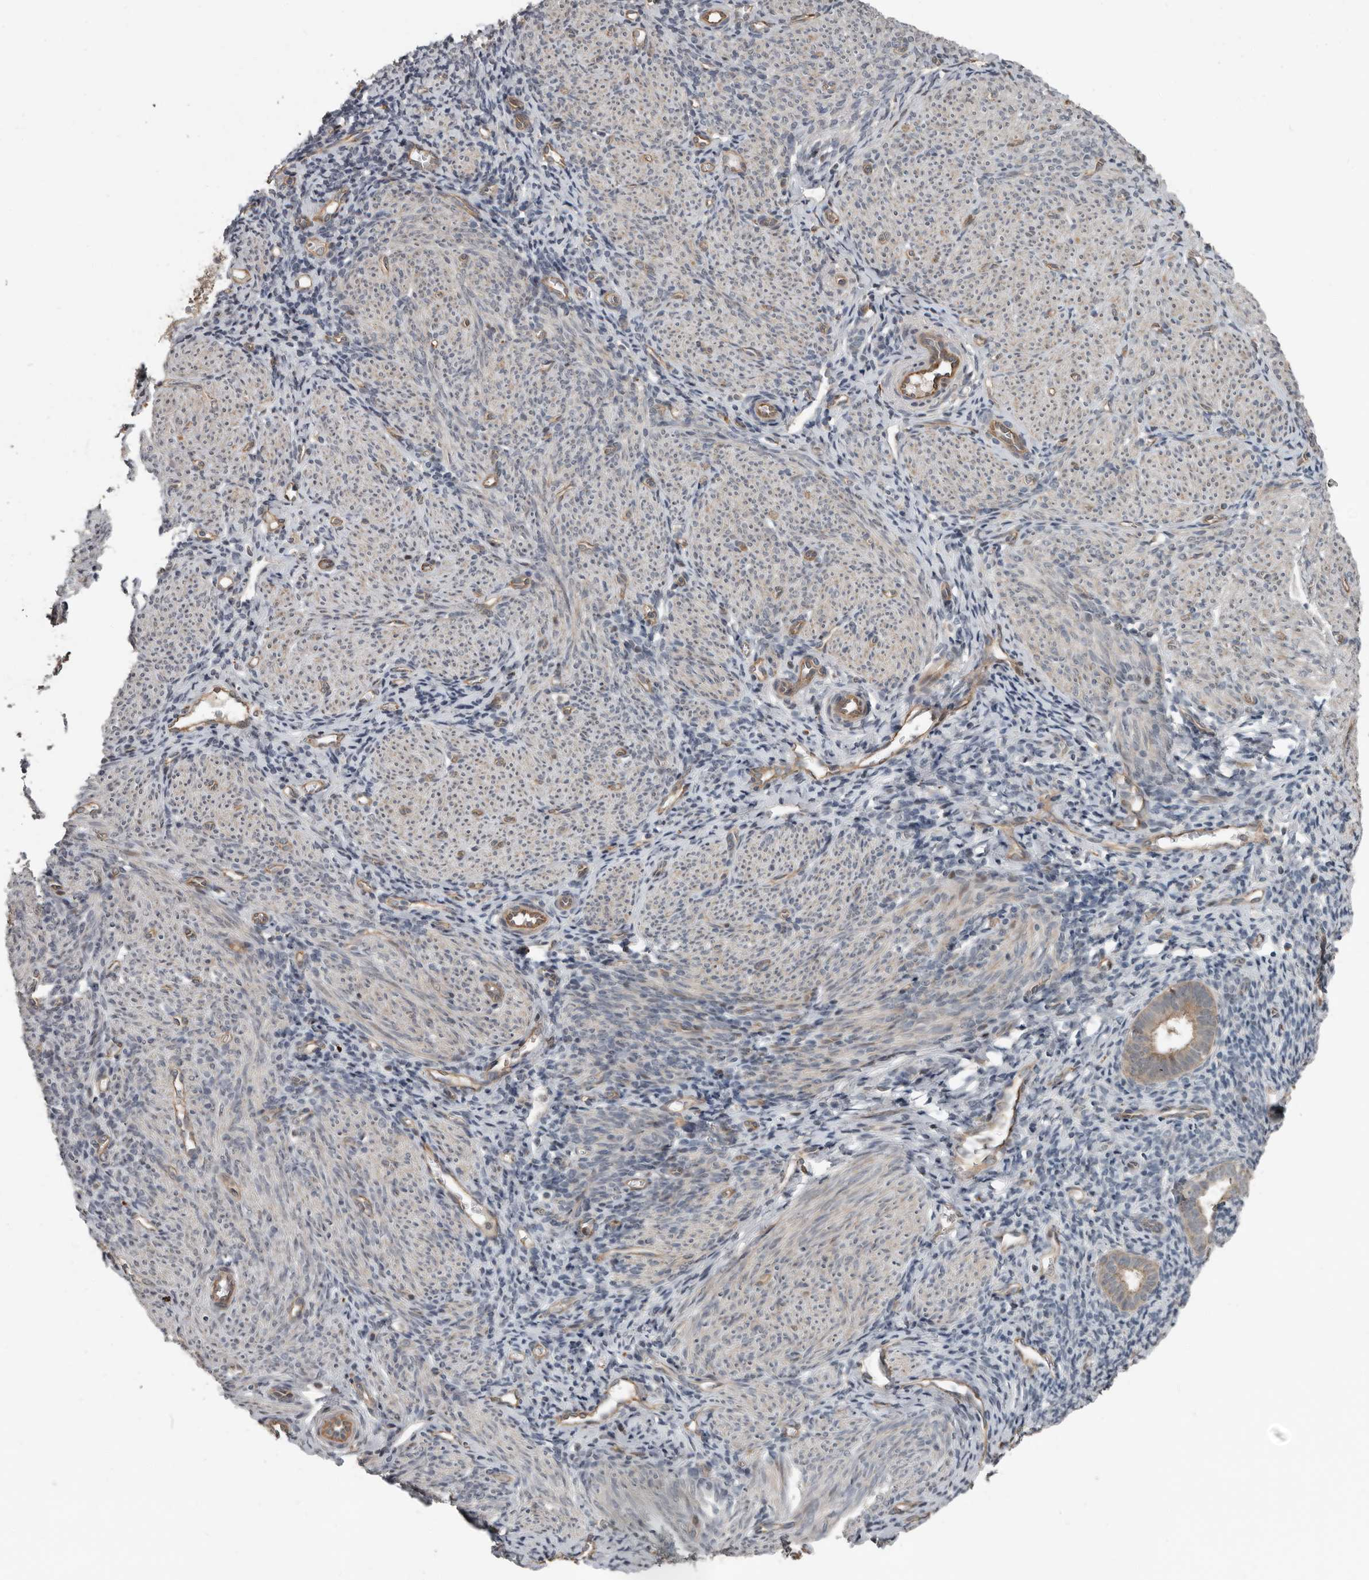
{"staining": {"intensity": "negative", "quantity": "none", "location": "none"}, "tissue": "endometrium", "cell_type": "Cells in endometrial stroma", "image_type": "normal", "snomed": [{"axis": "morphology", "description": "Normal tissue, NOS"}, {"axis": "morphology", "description": "Adenocarcinoma, NOS"}, {"axis": "topography", "description": "Endometrium"}], "caption": "Human endometrium stained for a protein using IHC shows no expression in cells in endometrial stroma.", "gene": "YOD1", "patient": {"sex": "female", "age": 57}}